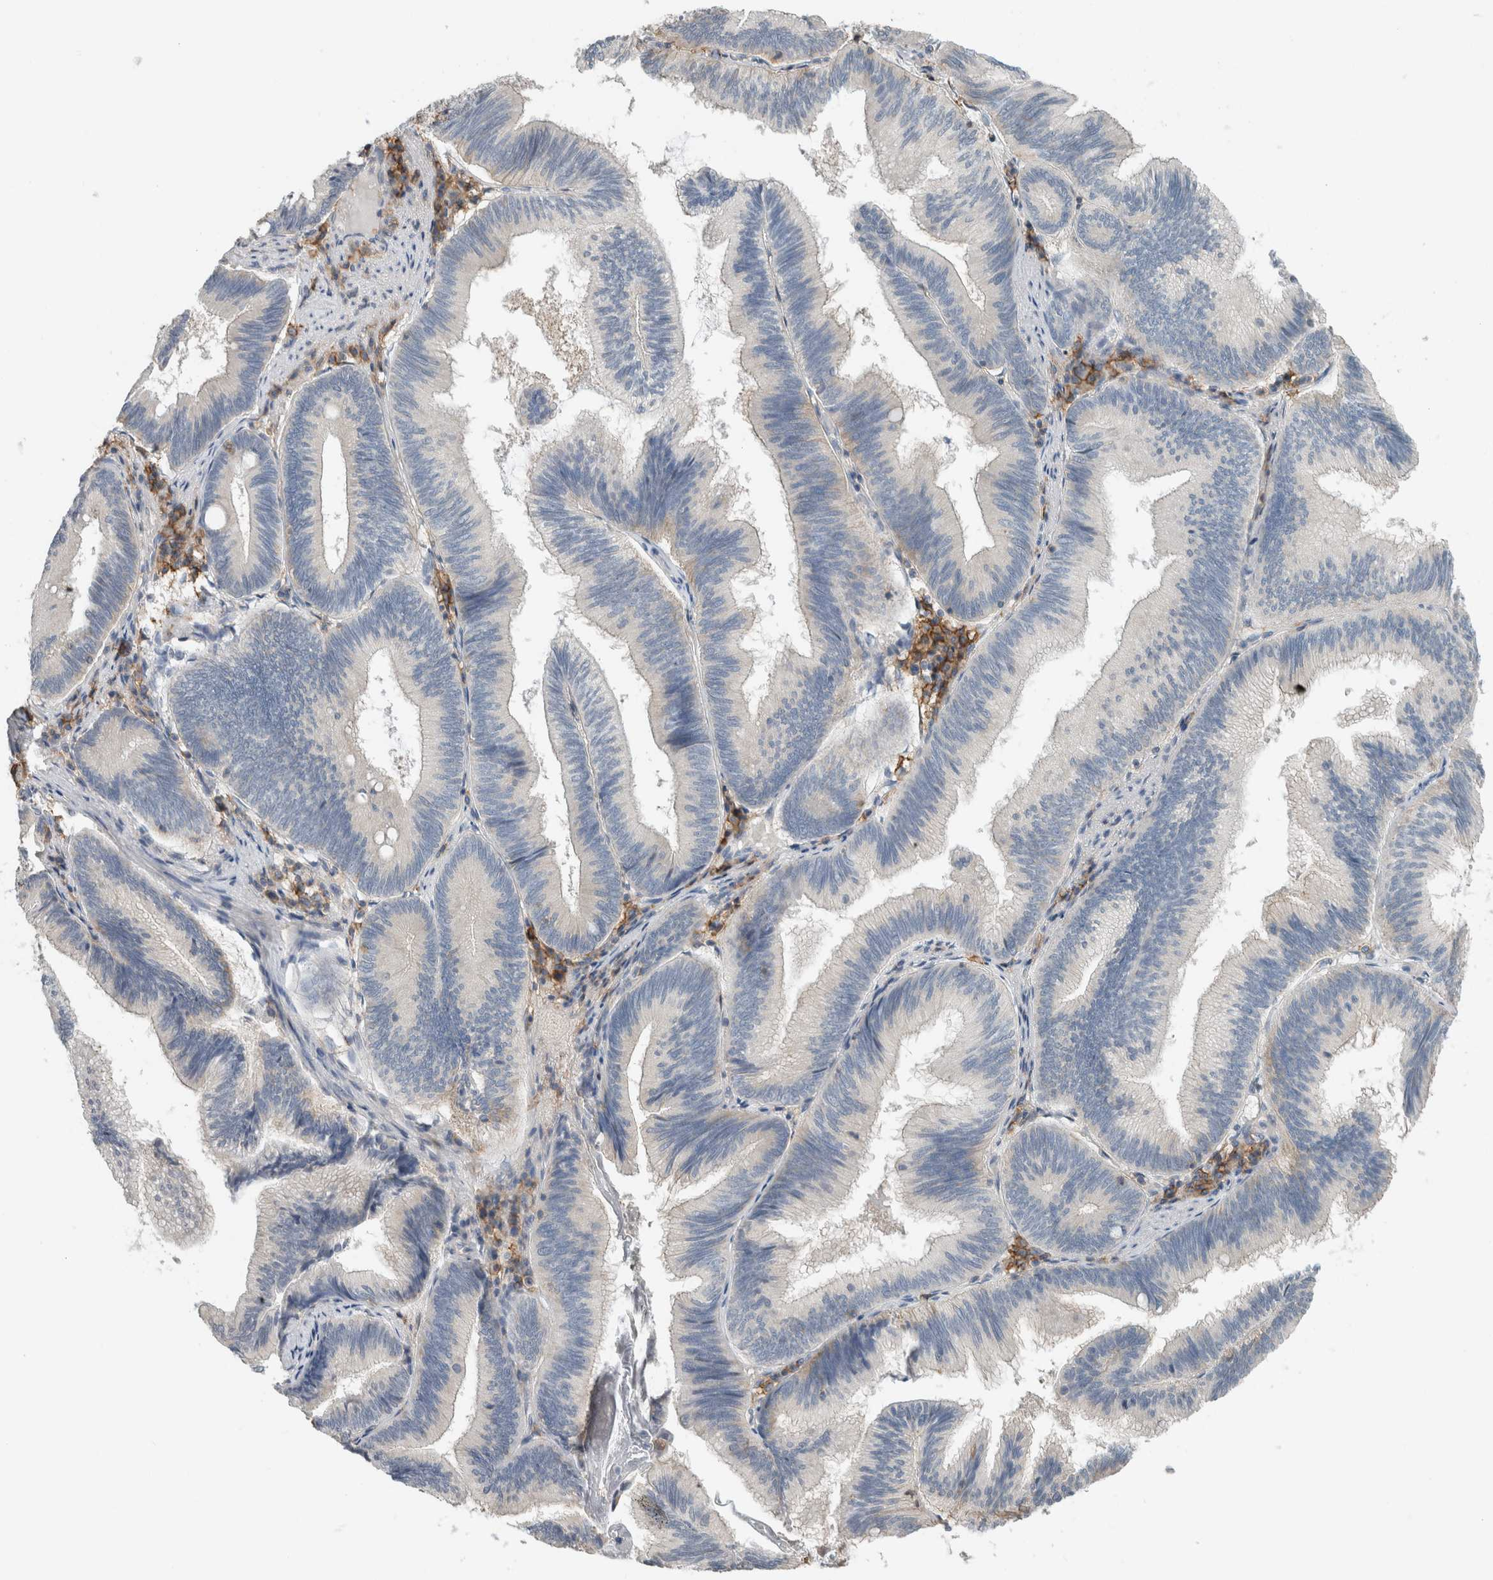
{"staining": {"intensity": "negative", "quantity": "none", "location": "none"}, "tissue": "pancreatic cancer", "cell_type": "Tumor cells", "image_type": "cancer", "snomed": [{"axis": "morphology", "description": "Adenocarcinoma, NOS"}, {"axis": "topography", "description": "Pancreas"}], "caption": "Tumor cells are negative for brown protein staining in pancreatic cancer (adenocarcinoma).", "gene": "ERCC6L2", "patient": {"sex": "male", "age": 82}}